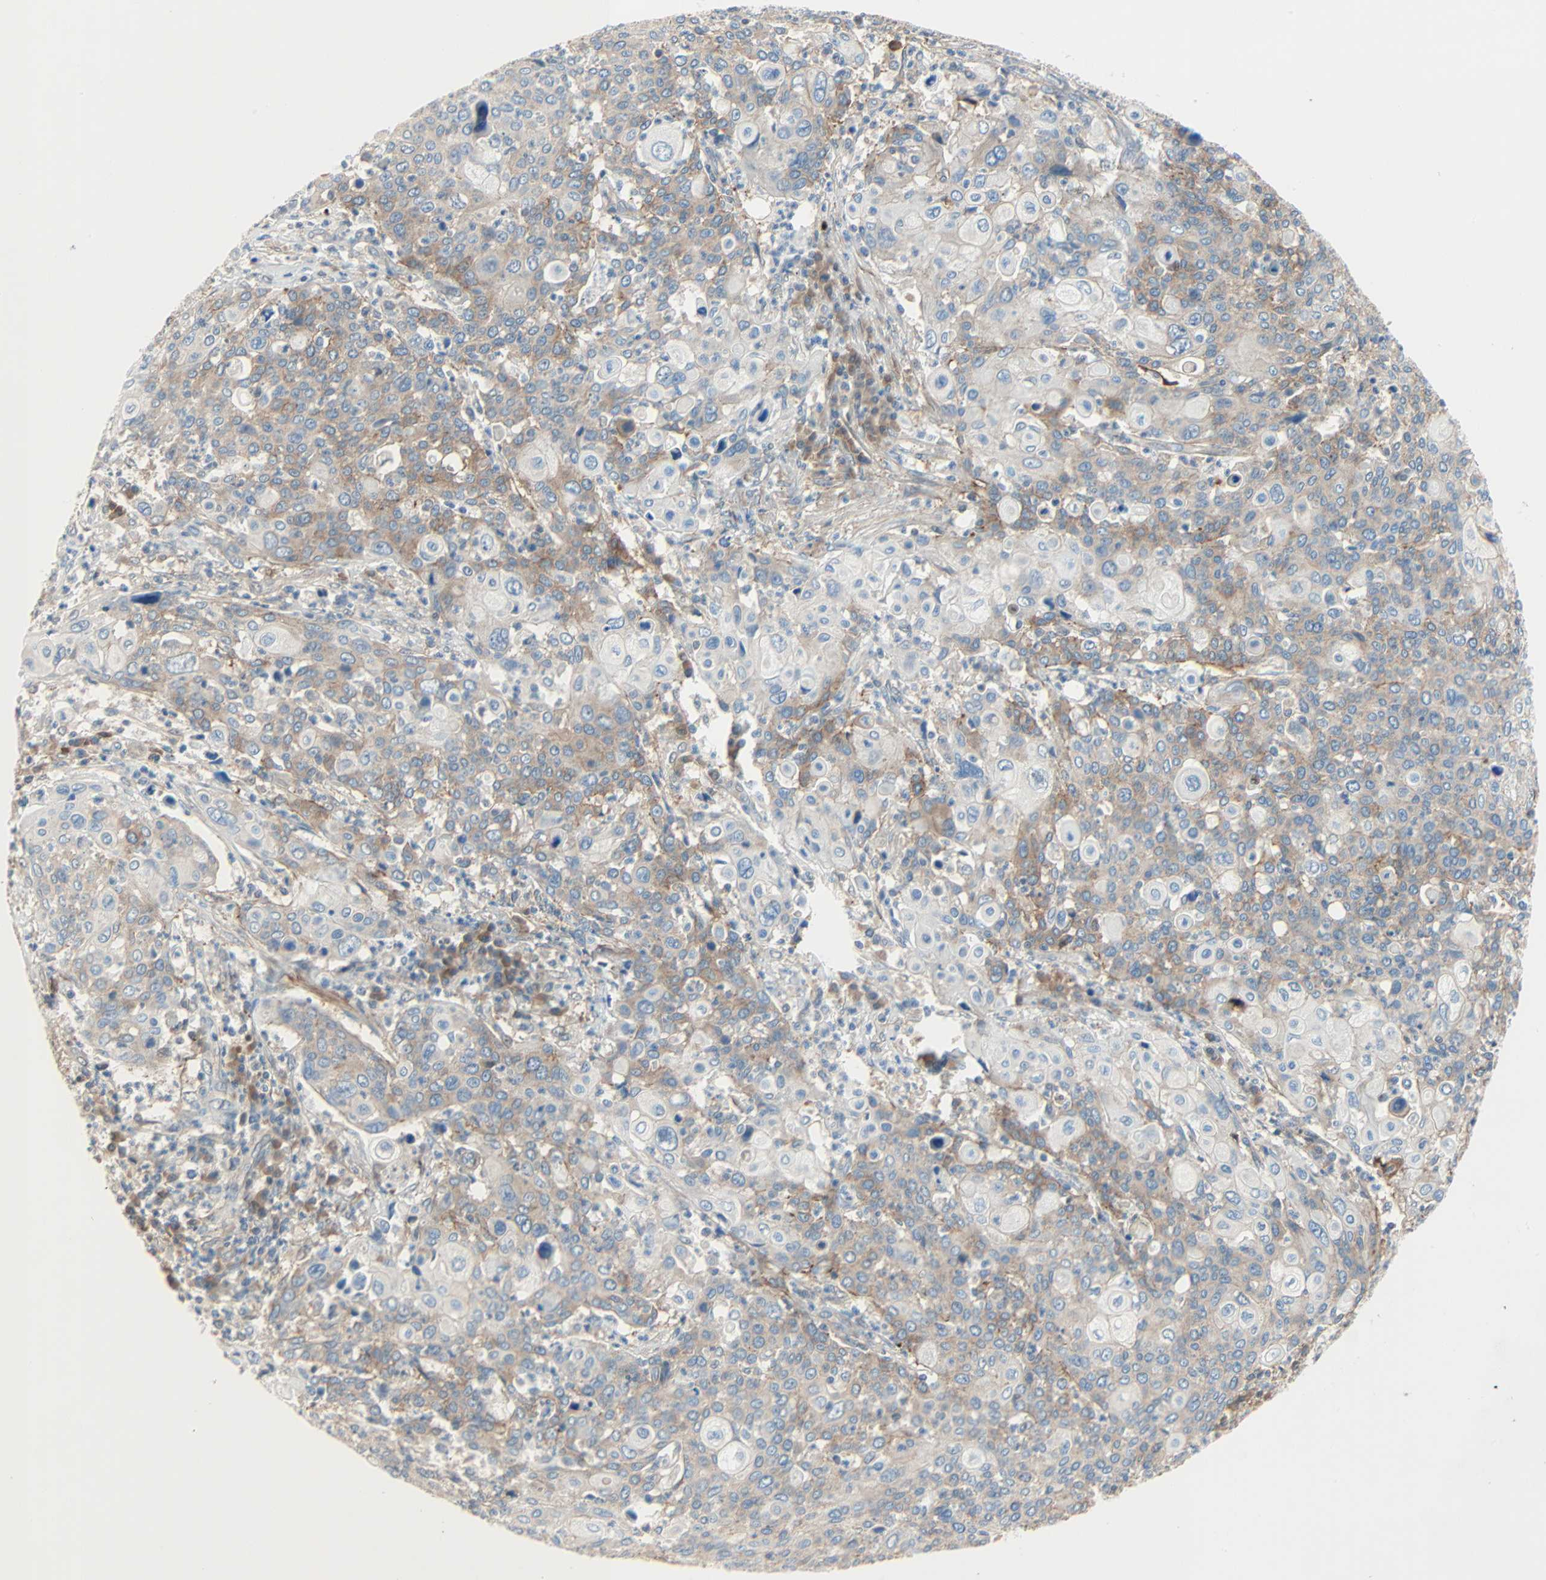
{"staining": {"intensity": "moderate", "quantity": "25%-75%", "location": "cytoplasmic/membranous"}, "tissue": "cervical cancer", "cell_type": "Tumor cells", "image_type": "cancer", "snomed": [{"axis": "morphology", "description": "Squamous cell carcinoma, NOS"}, {"axis": "topography", "description": "Cervix"}], "caption": "A histopathology image showing moderate cytoplasmic/membranous expression in about 25%-75% of tumor cells in squamous cell carcinoma (cervical), as visualized by brown immunohistochemical staining.", "gene": "TNFRSF12A", "patient": {"sex": "female", "age": 40}}